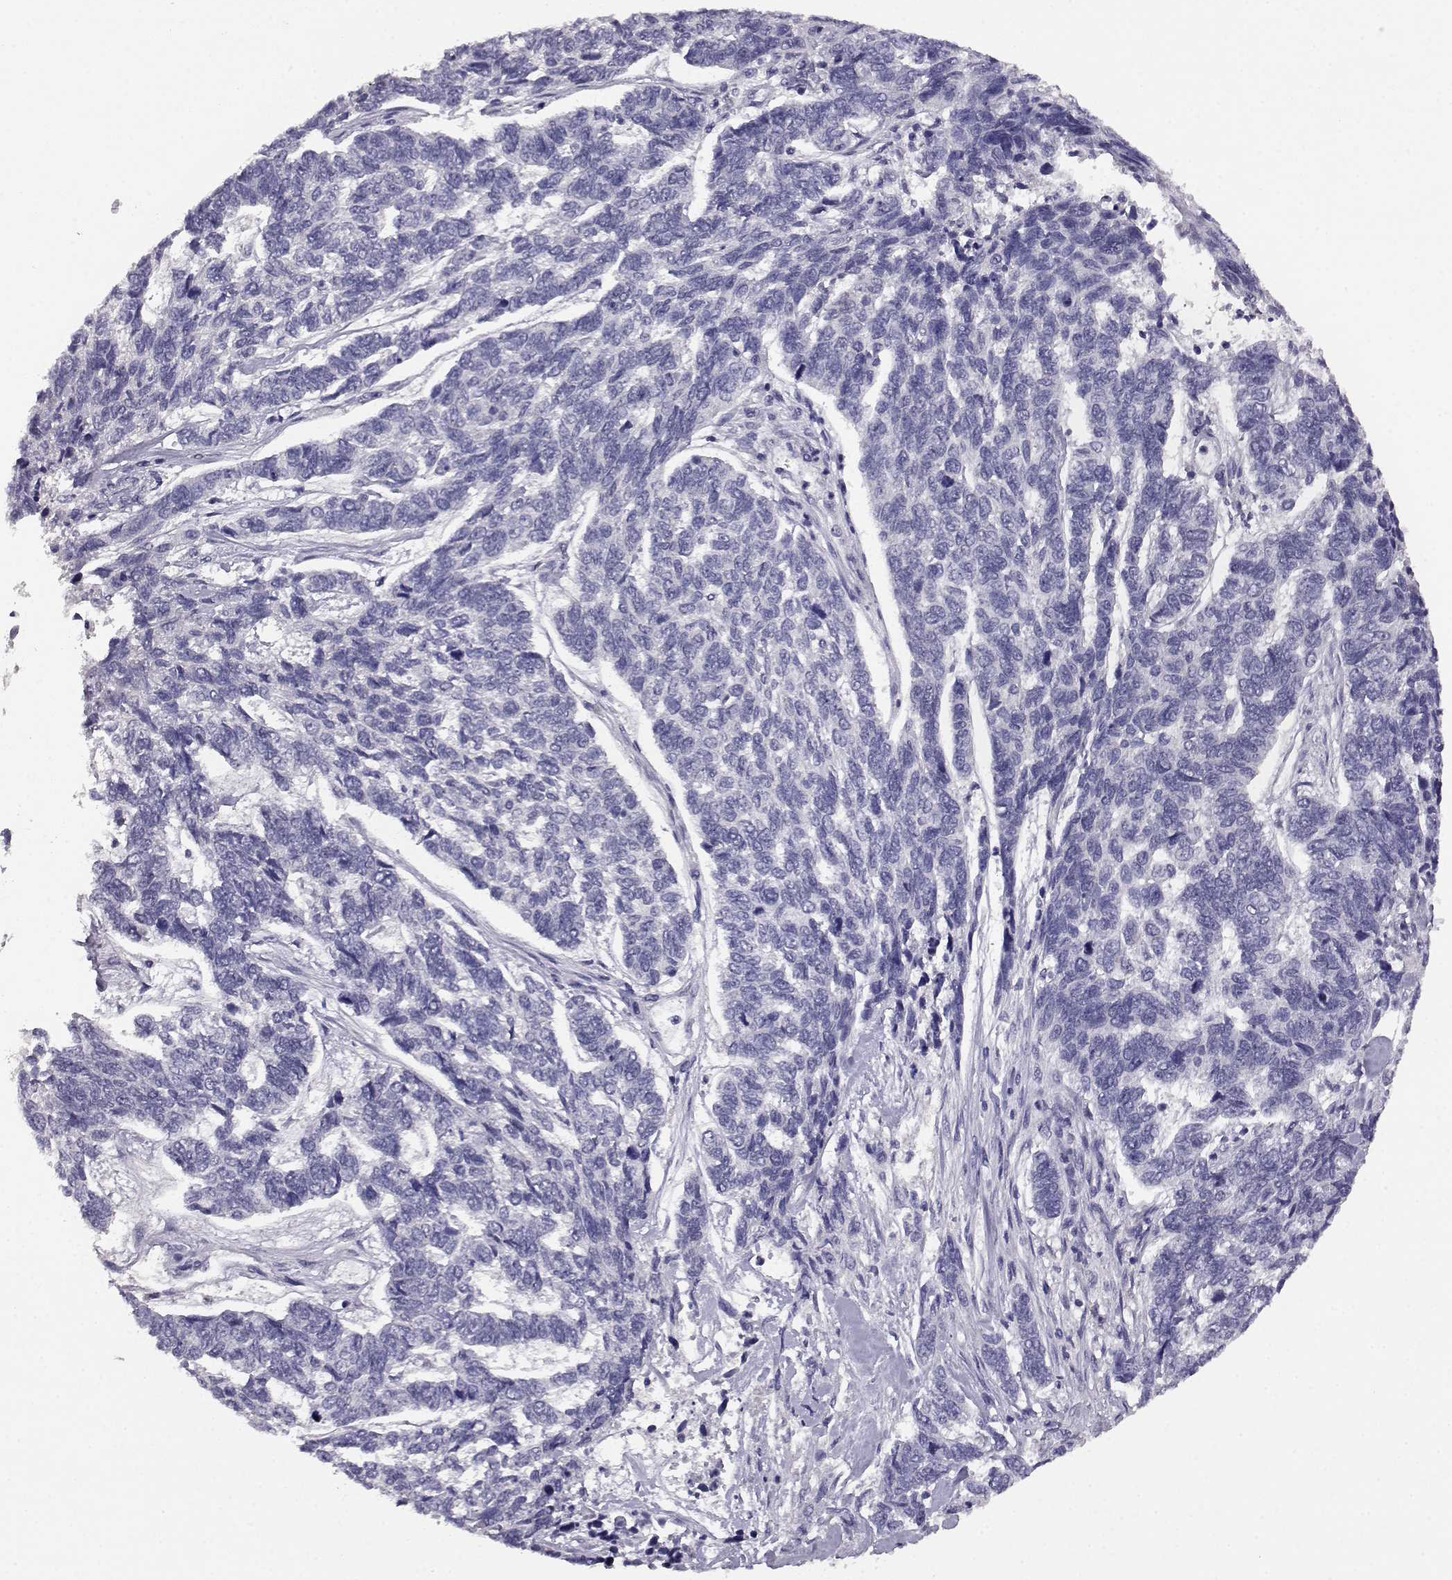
{"staining": {"intensity": "negative", "quantity": "none", "location": "none"}, "tissue": "skin cancer", "cell_type": "Tumor cells", "image_type": "cancer", "snomed": [{"axis": "morphology", "description": "Basal cell carcinoma"}, {"axis": "topography", "description": "Skin"}], "caption": "Immunohistochemical staining of basal cell carcinoma (skin) exhibits no significant expression in tumor cells.", "gene": "AKR1B1", "patient": {"sex": "female", "age": 65}}